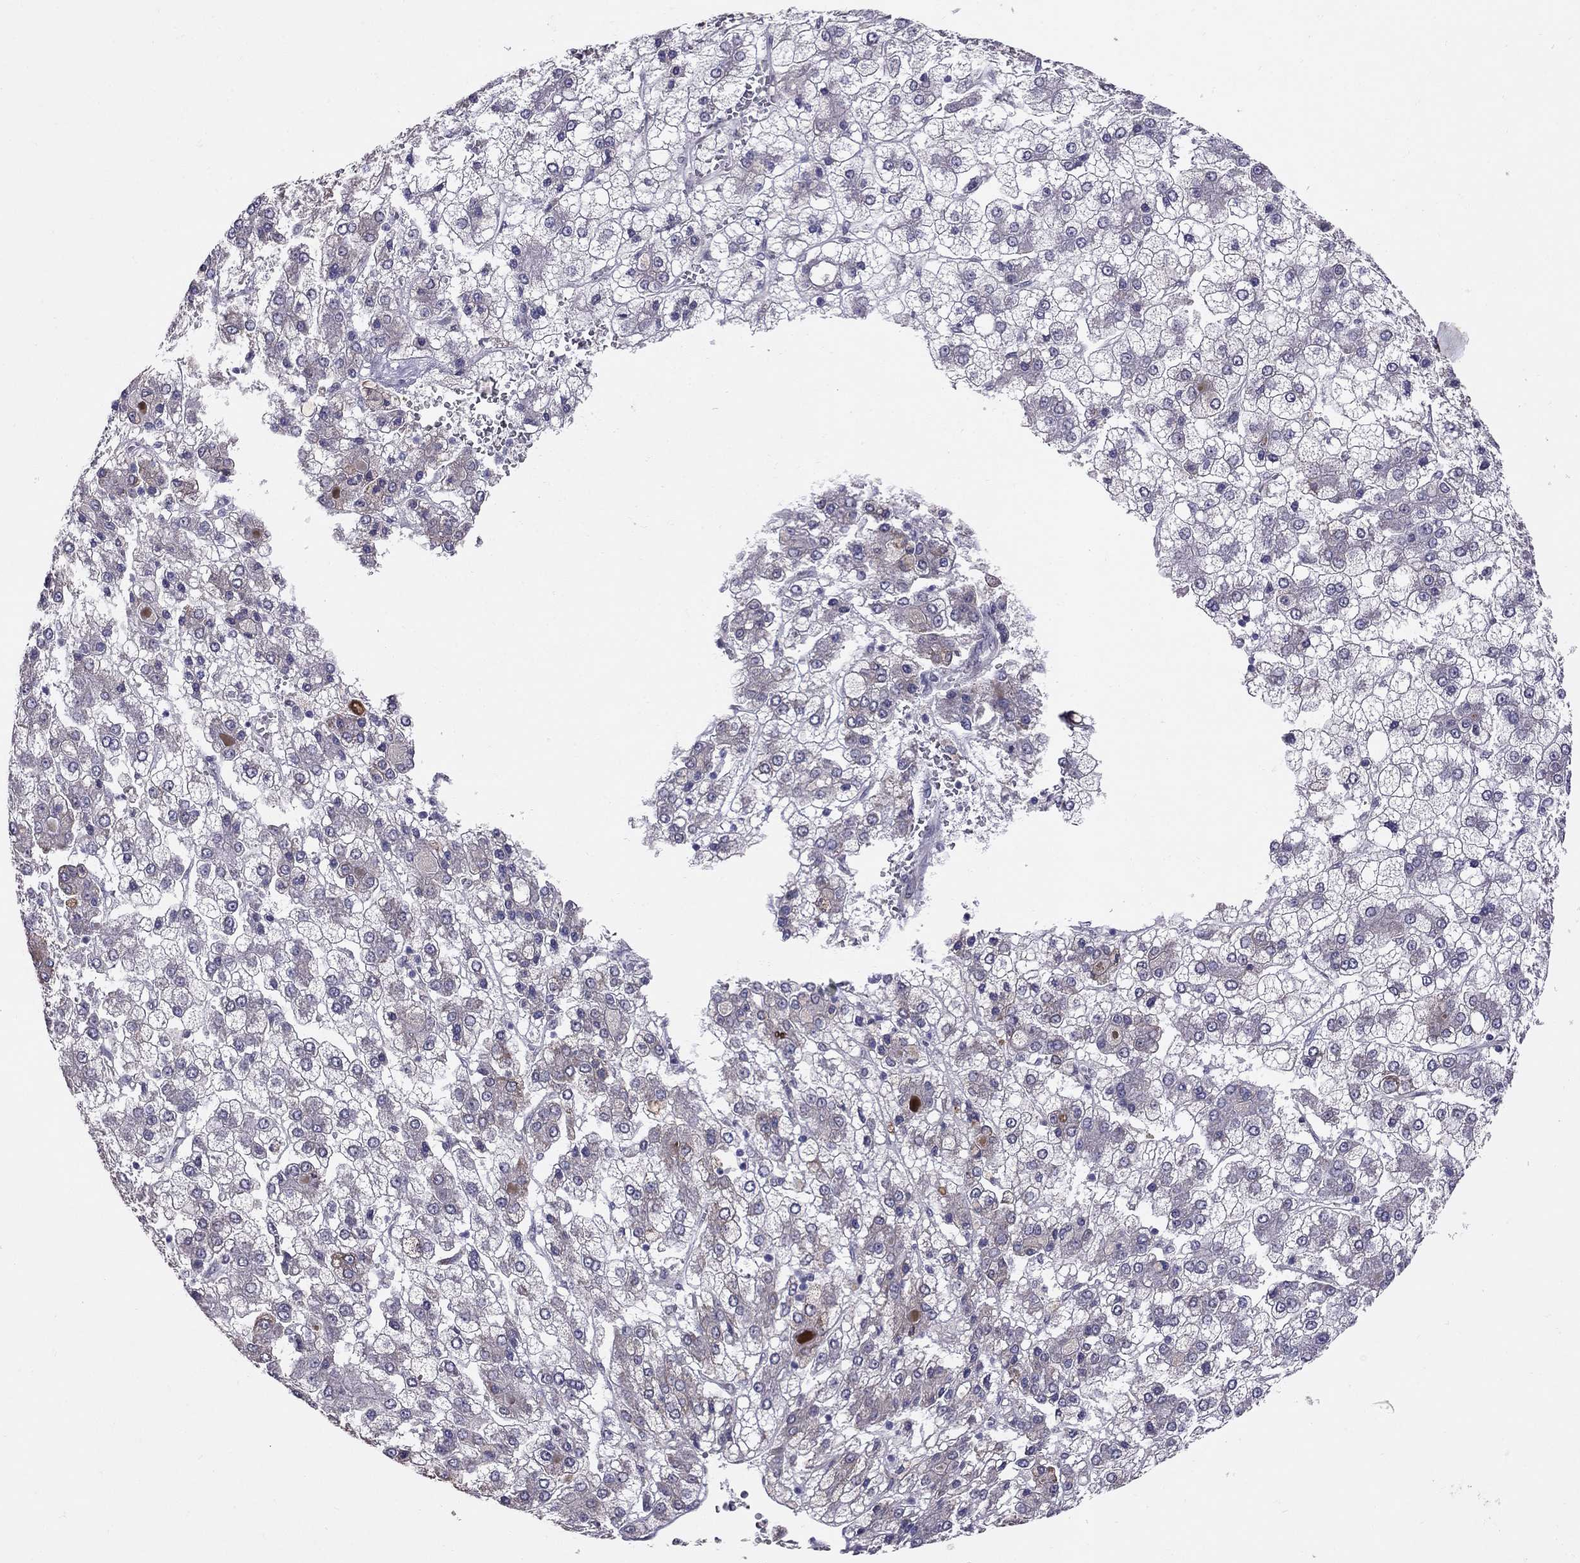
{"staining": {"intensity": "negative", "quantity": "none", "location": "none"}, "tissue": "liver cancer", "cell_type": "Tumor cells", "image_type": "cancer", "snomed": [{"axis": "morphology", "description": "Carcinoma, Hepatocellular, NOS"}, {"axis": "topography", "description": "Liver"}], "caption": "Liver cancer was stained to show a protein in brown. There is no significant expression in tumor cells. (DAB immunohistochemistry (IHC), high magnification).", "gene": "MYO3B", "patient": {"sex": "male", "age": 73}}